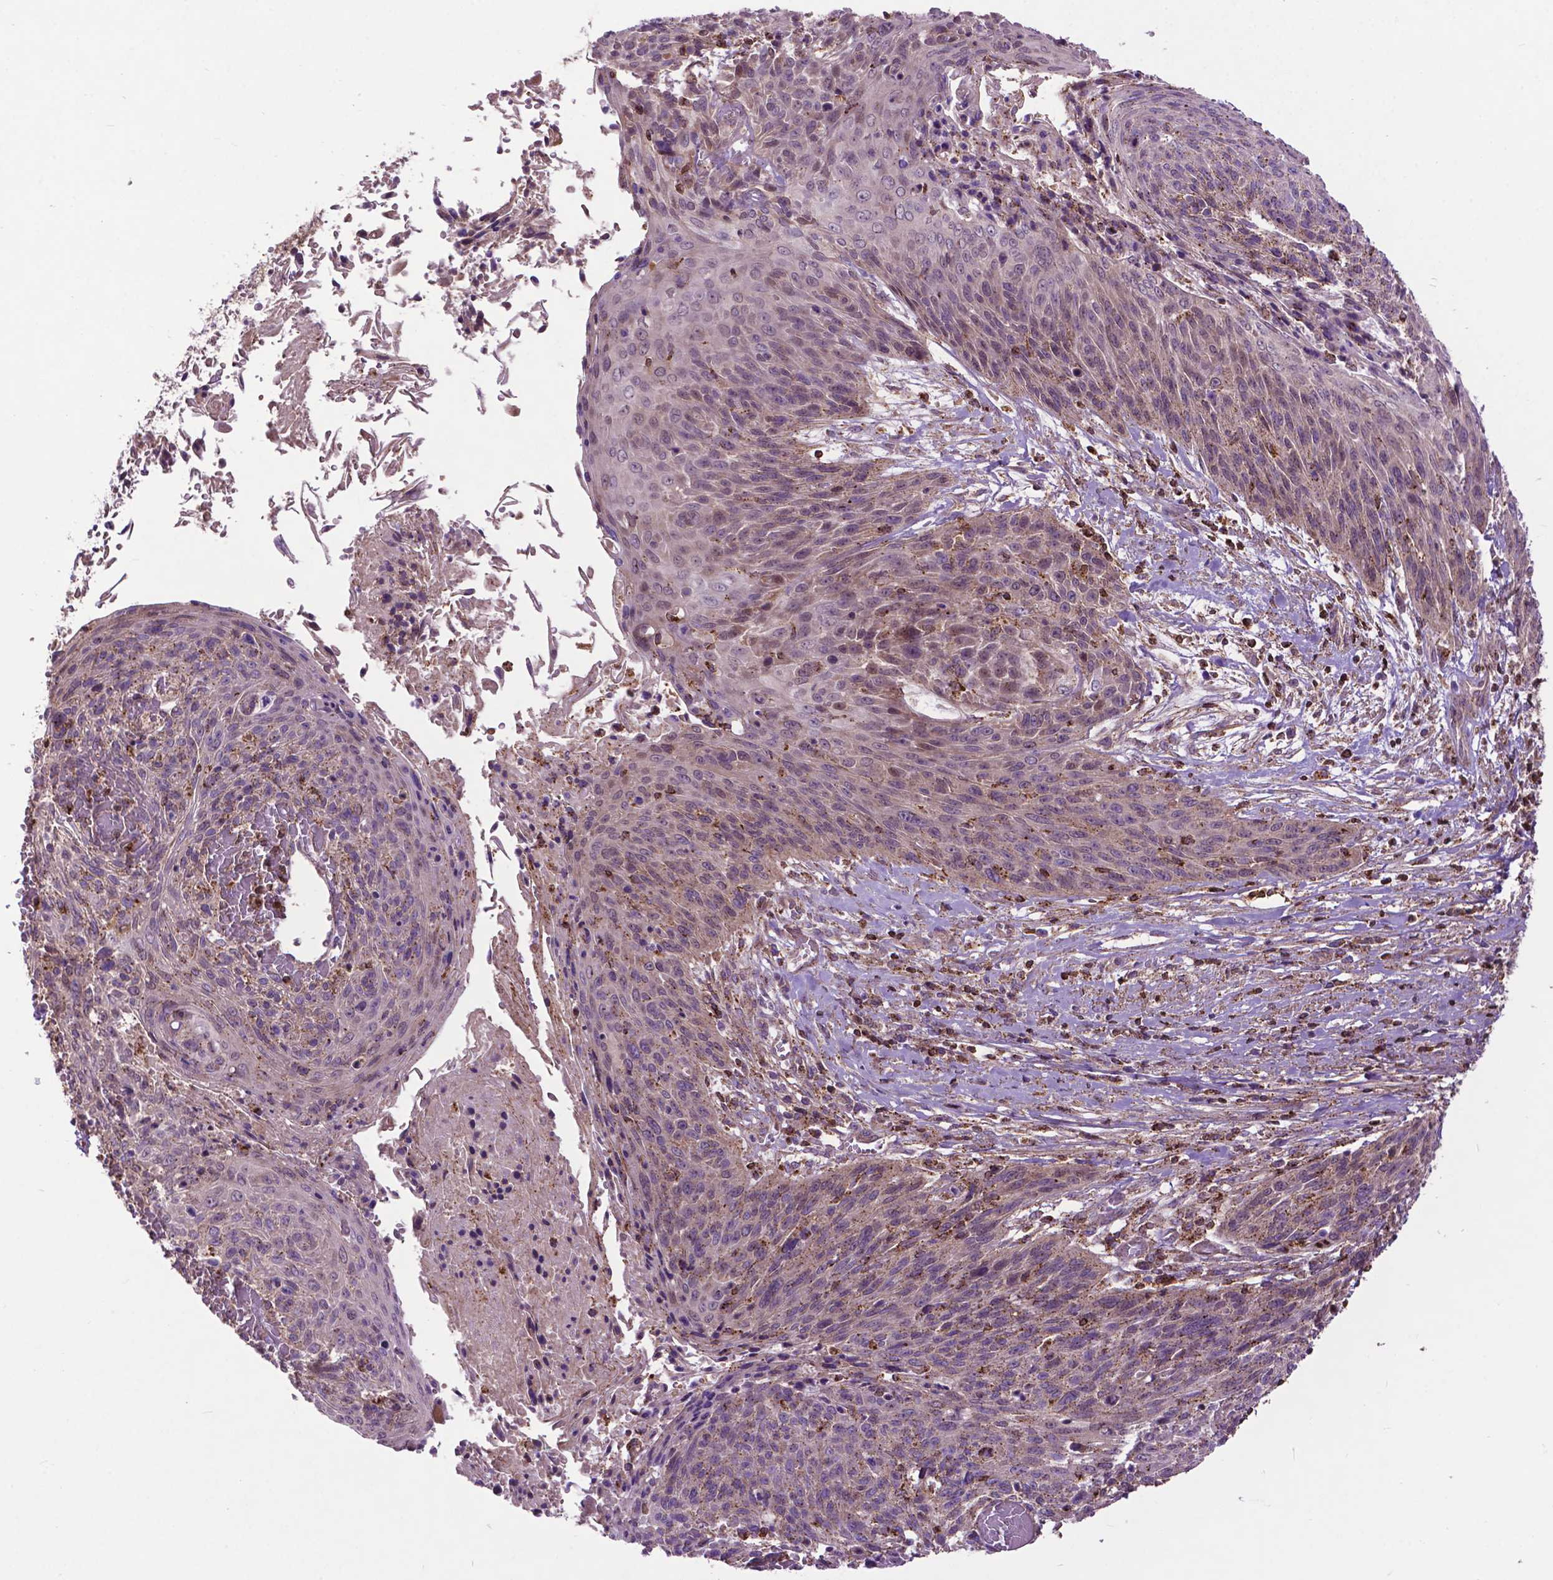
{"staining": {"intensity": "weak", "quantity": ">75%", "location": "cytoplasmic/membranous"}, "tissue": "cervical cancer", "cell_type": "Tumor cells", "image_type": "cancer", "snomed": [{"axis": "morphology", "description": "Squamous cell carcinoma, NOS"}, {"axis": "topography", "description": "Cervix"}], "caption": "An image showing weak cytoplasmic/membranous expression in about >75% of tumor cells in cervical cancer (squamous cell carcinoma), as visualized by brown immunohistochemical staining.", "gene": "CHMP4A", "patient": {"sex": "female", "age": 45}}